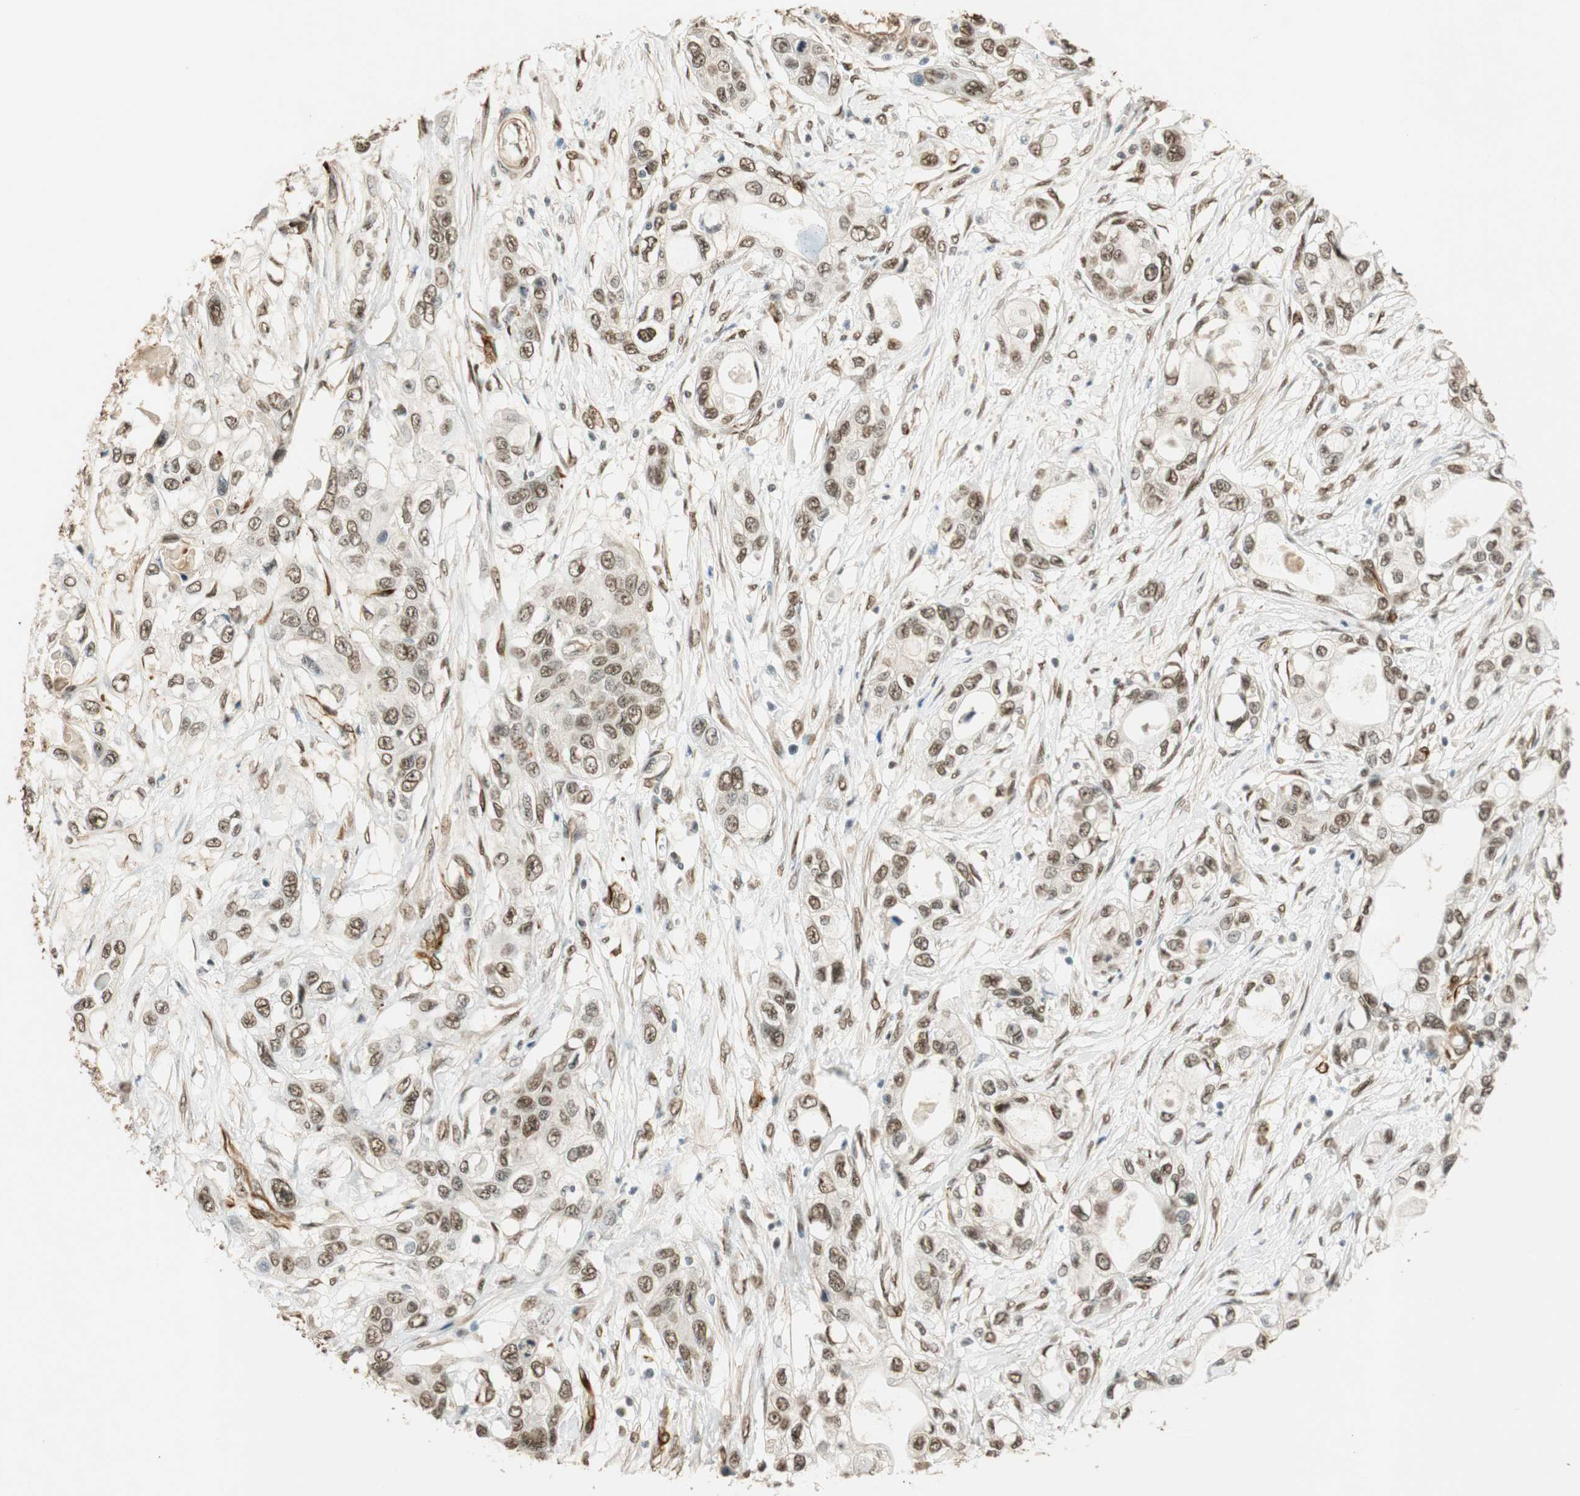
{"staining": {"intensity": "weak", "quantity": ">75%", "location": "nuclear"}, "tissue": "pancreatic cancer", "cell_type": "Tumor cells", "image_type": "cancer", "snomed": [{"axis": "morphology", "description": "Adenocarcinoma, NOS"}, {"axis": "topography", "description": "Pancreas"}], "caption": "IHC of human adenocarcinoma (pancreatic) shows low levels of weak nuclear staining in about >75% of tumor cells.", "gene": "NES", "patient": {"sex": "female", "age": 70}}